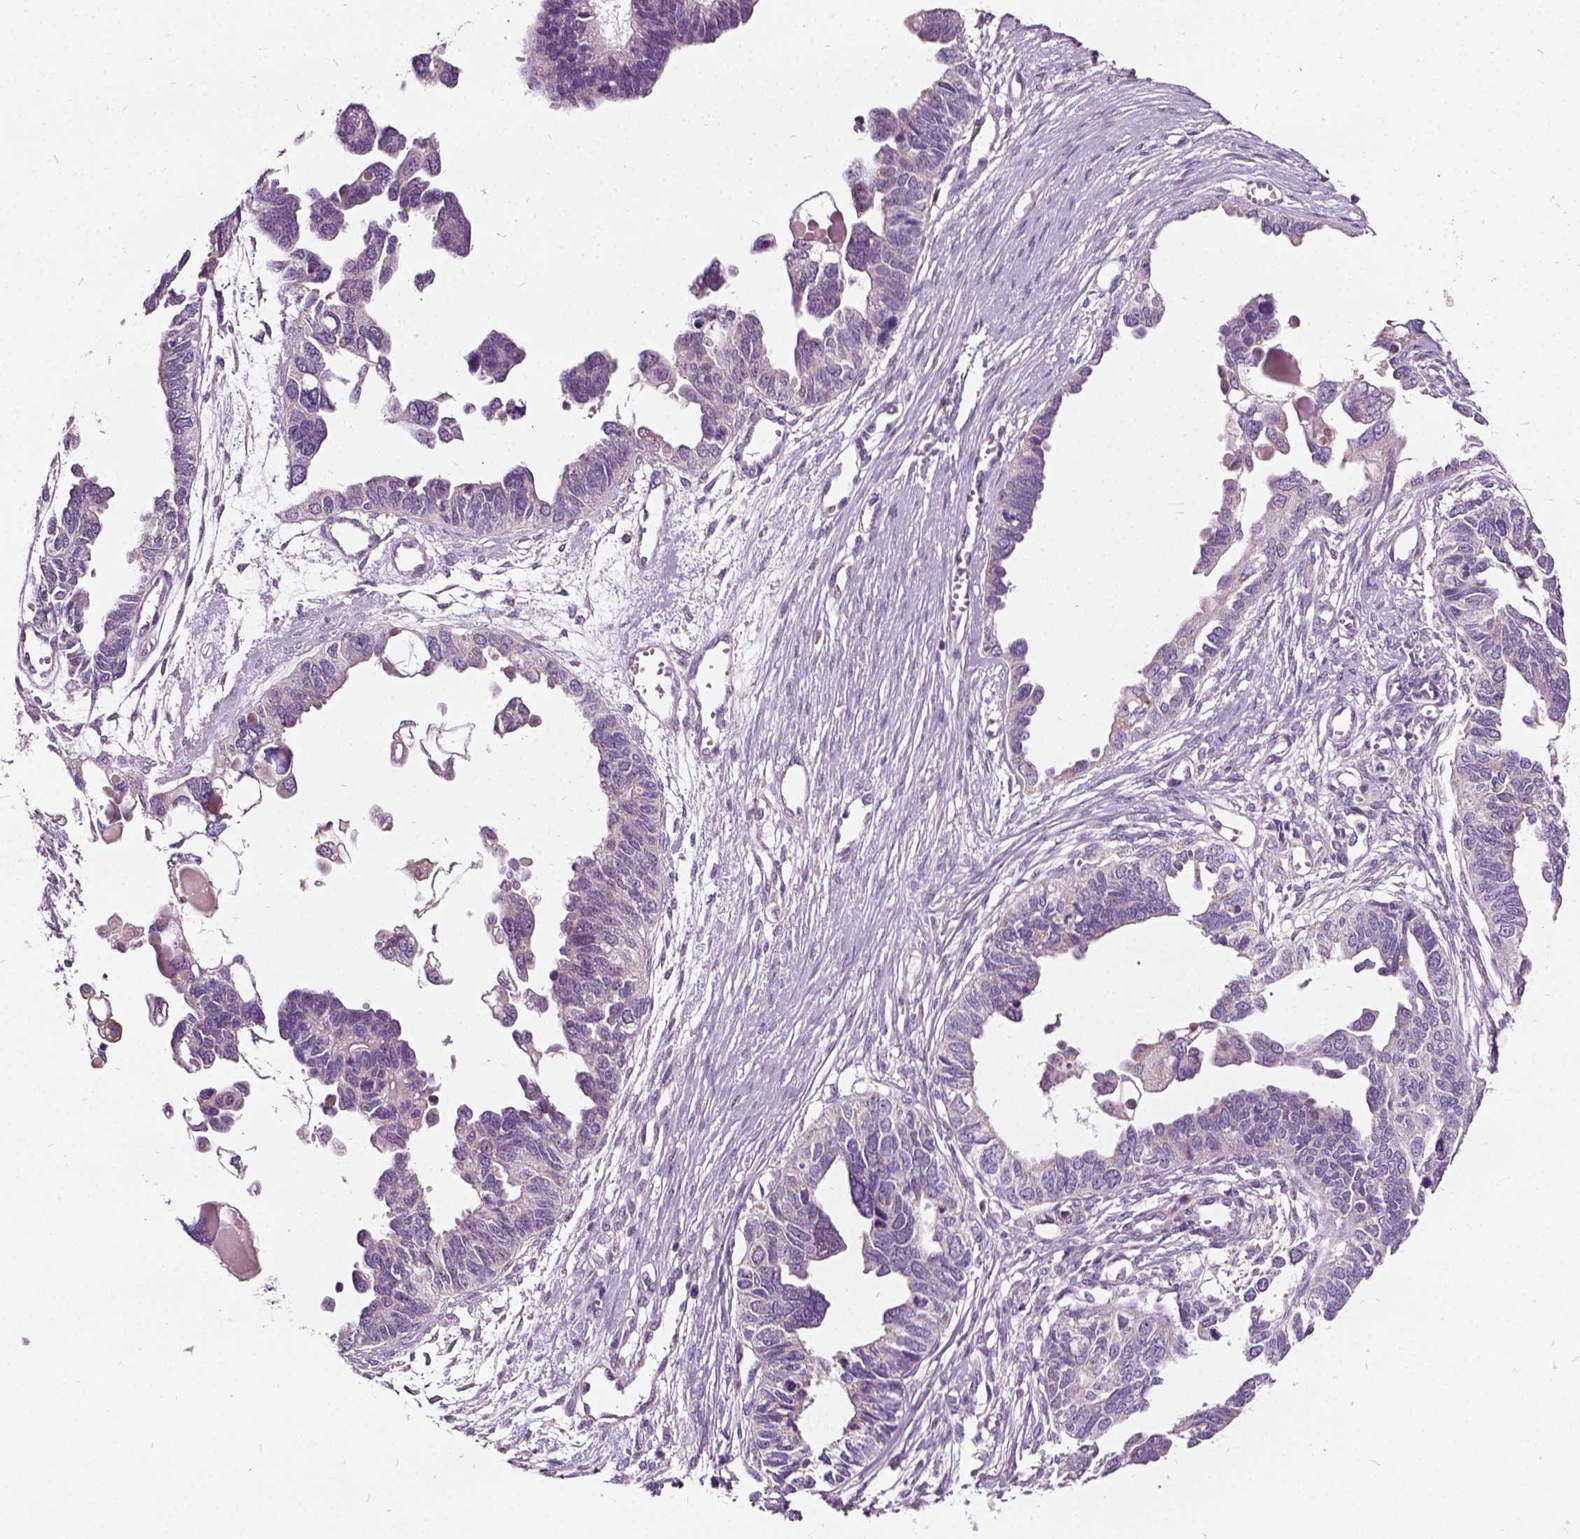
{"staining": {"intensity": "negative", "quantity": "none", "location": "none"}, "tissue": "ovarian cancer", "cell_type": "Tumor cells", "image_type": "cancer", "snomed": [{"axis": "morphology", "description": "Cystadenocarcinoma, serous, NOS"}, {"axis": "topography", "description": "Ovary"}], "caption": "IHC of human ovarian cancer displays no expression in tumor cells.", "gene": "ODF3L2", "patient": {"sex": "female", "age": 51}}